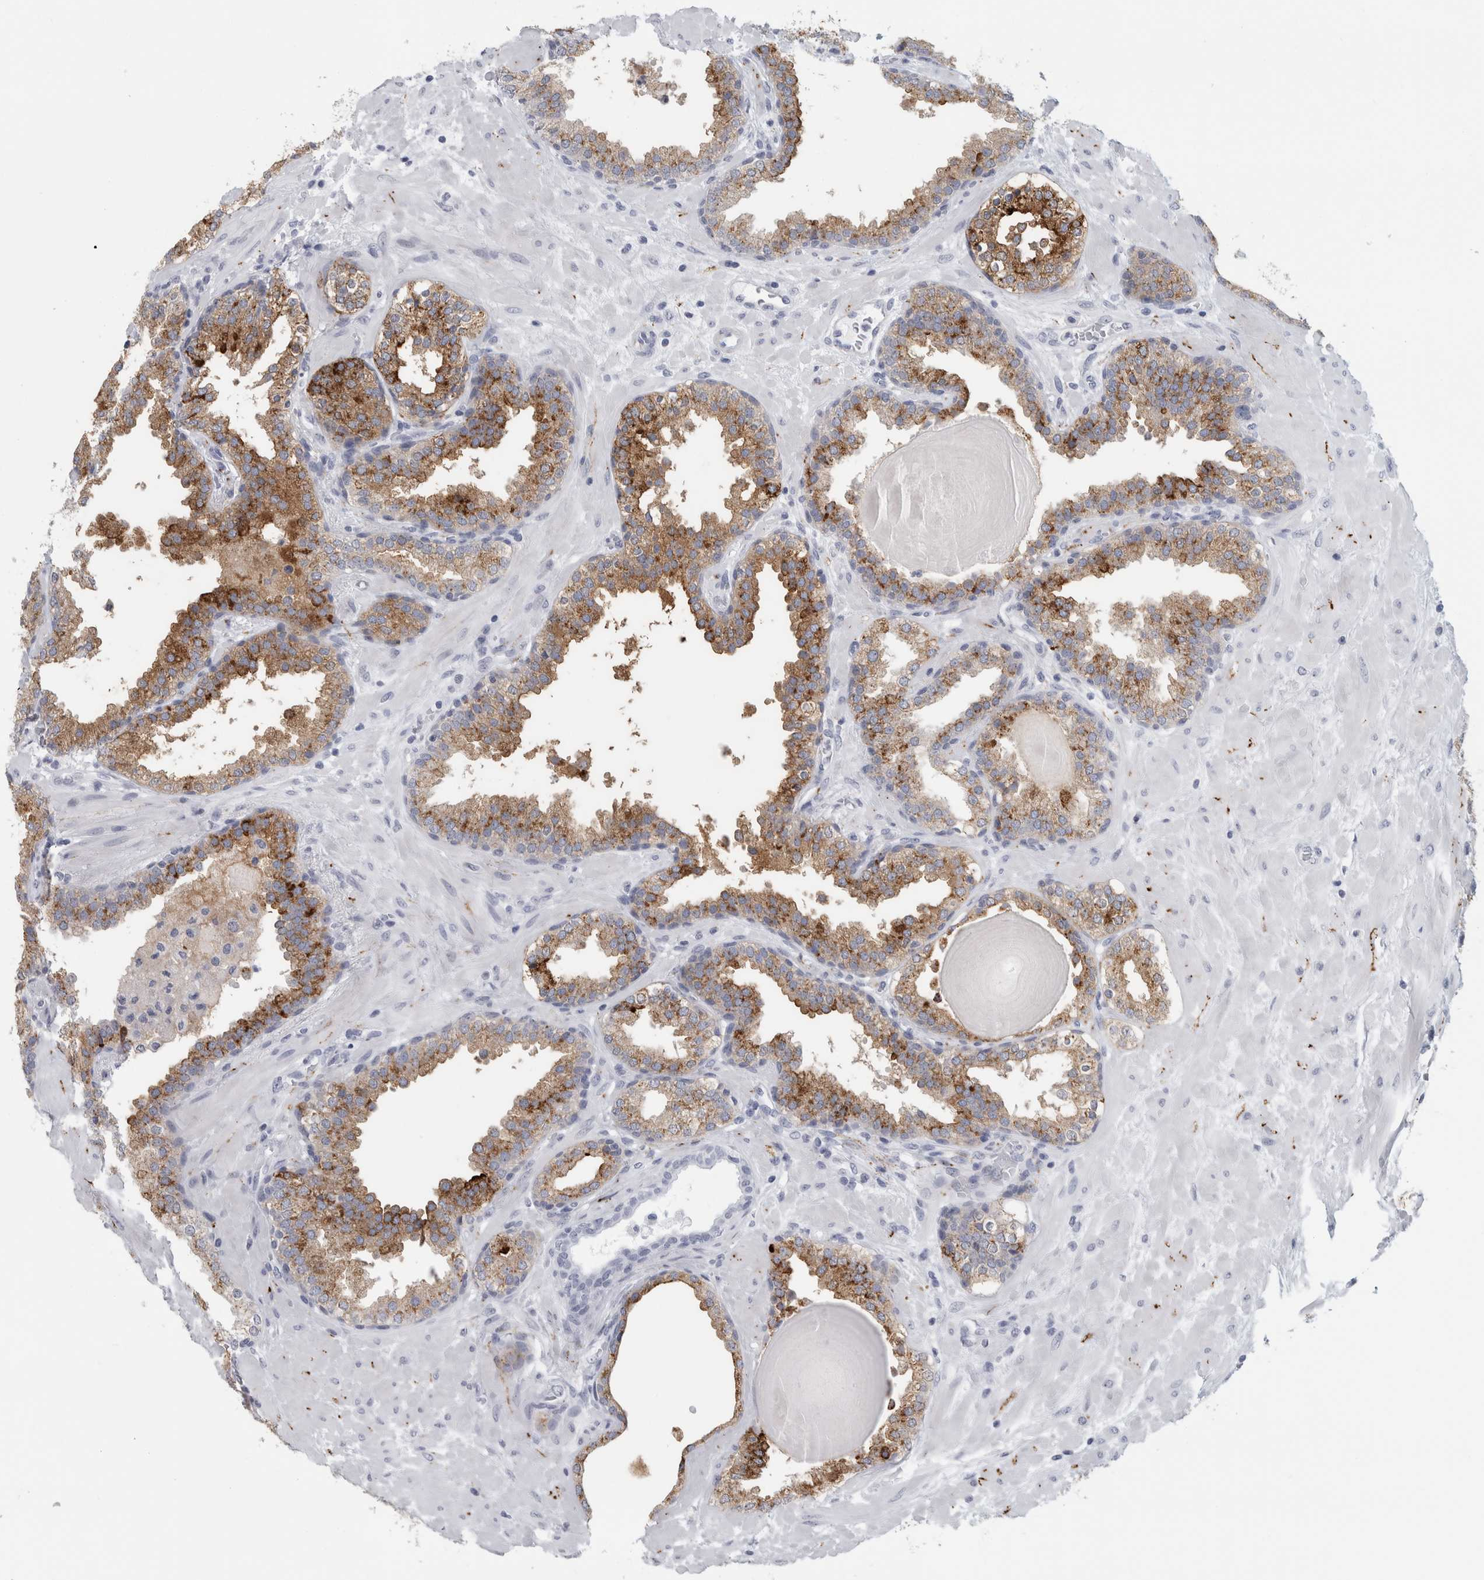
{"staining": {"intensity": "moderate", "quantity": "25%-75%", "location": "cytoplasmic/membranous"}, "tissue": "prostate", "cell_type": "Glandular cells", "image_type": "normal", "snomed": [{"axis": "morphology", "description": "Normal tissue, NOS"}, {"axis": "topography", "description": "Prostate"}], "caption": "High-magnification brightfield microscopy of normal prostate stained with DAB (3,3'-diaminobenzidine) (brown) and counterstained with hematoxylin (blue). glandular cells exhibit moderate cytoplasmic/membranous positivity is identified in approximately25%-75% of cells.", "gene": "CPE", "patient": {"sex": "male", "age": 51}}